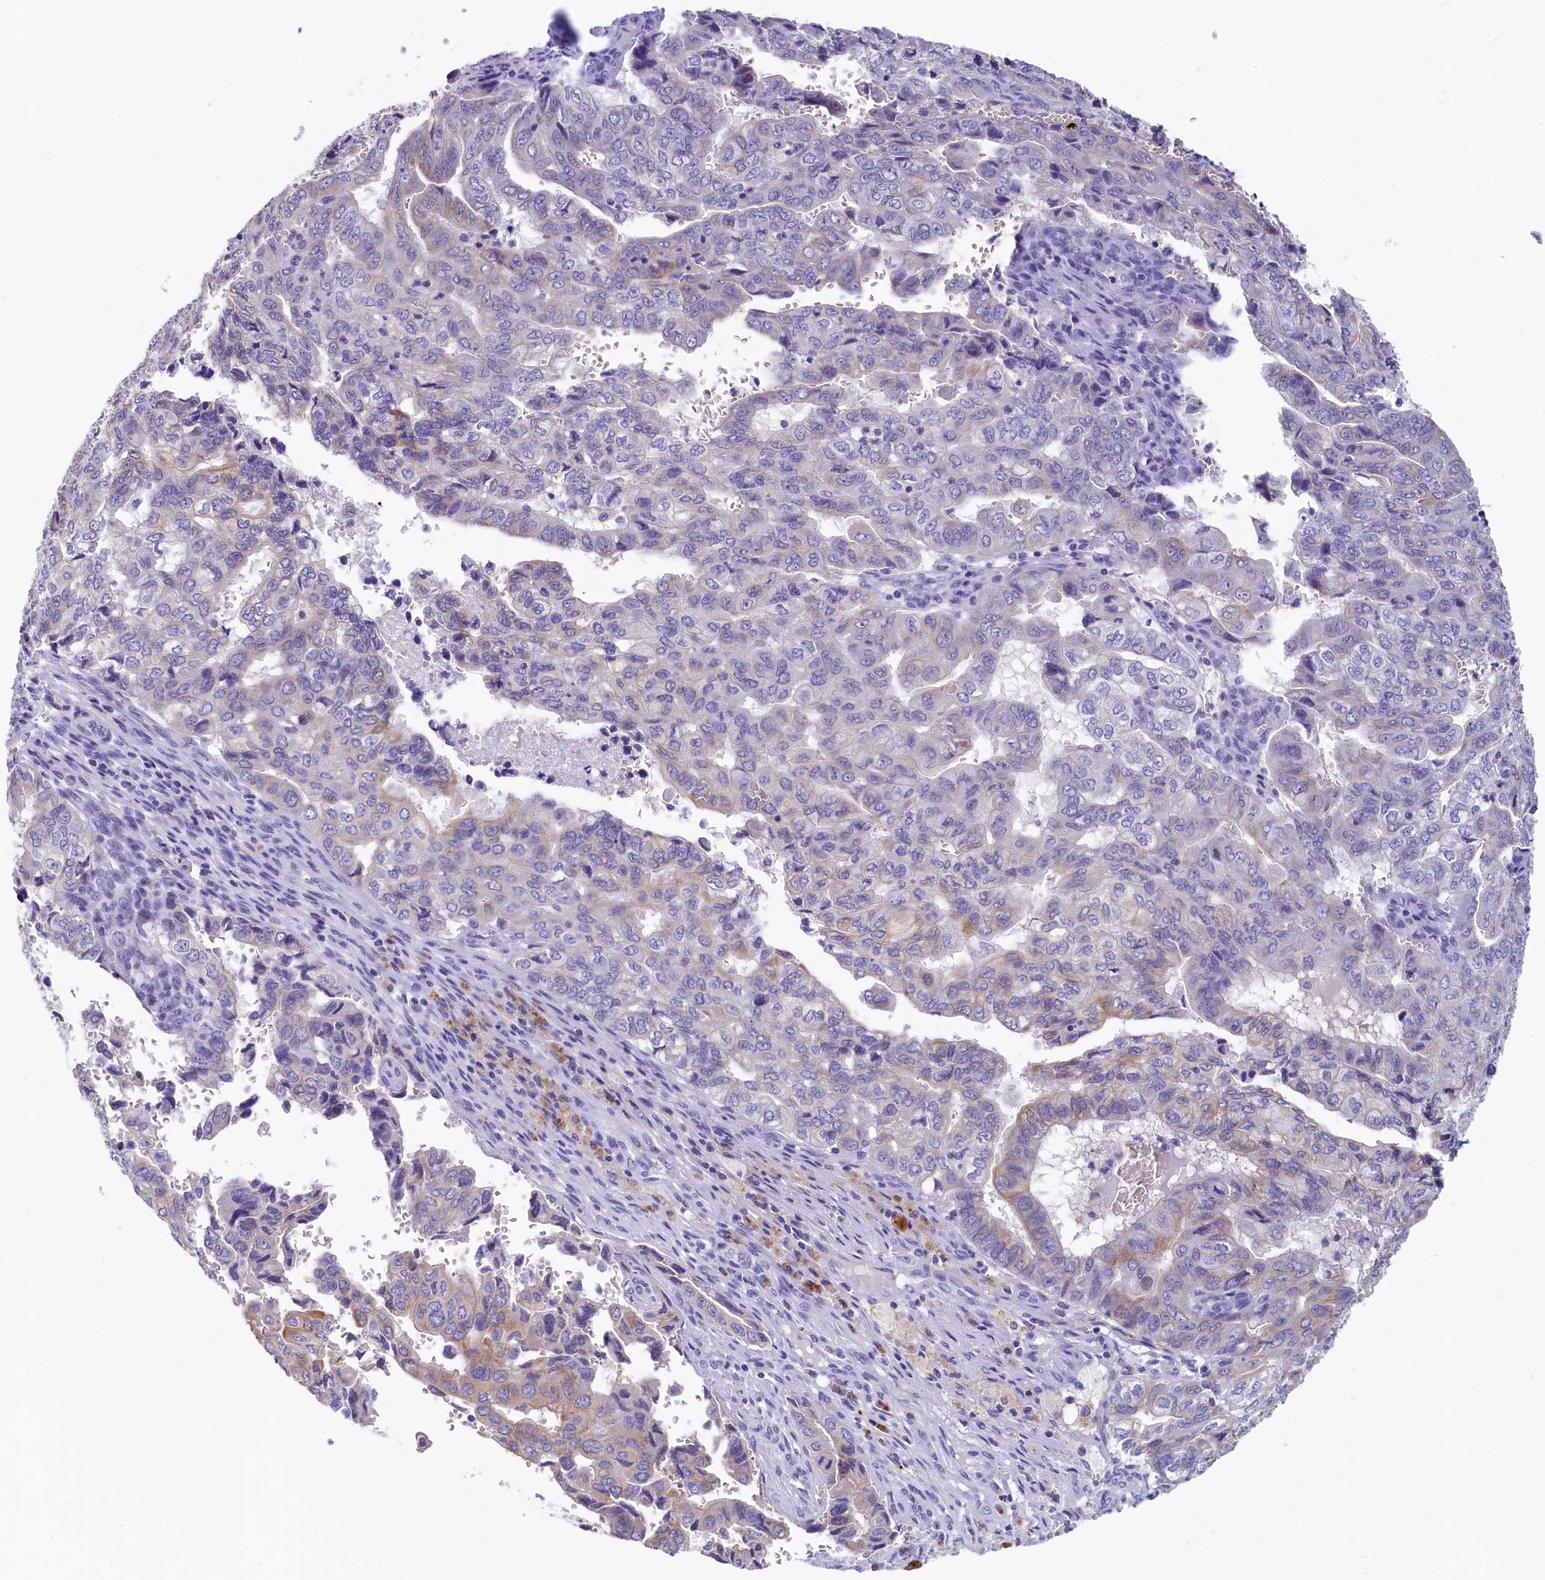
{"staining": {"intensity": "weak", "quantity": "<25%", "location": "cytoplasmic/membranous"}, "tissue": "pancreatic cancer", "cell_type": "Tumor cells", "image_type": "cancer", "snomed": [{"axis": "morphology", "description": "Adenocarcinoma, NOS"}, {"axis": "topography", "description": "Pancreas"}], "caption": "Histopathology image shows no significant protein staining in tumor cells of pancreatic cancer.", "gene": "GUCA1C", "patient": {"sex": "male", "age": 51}}